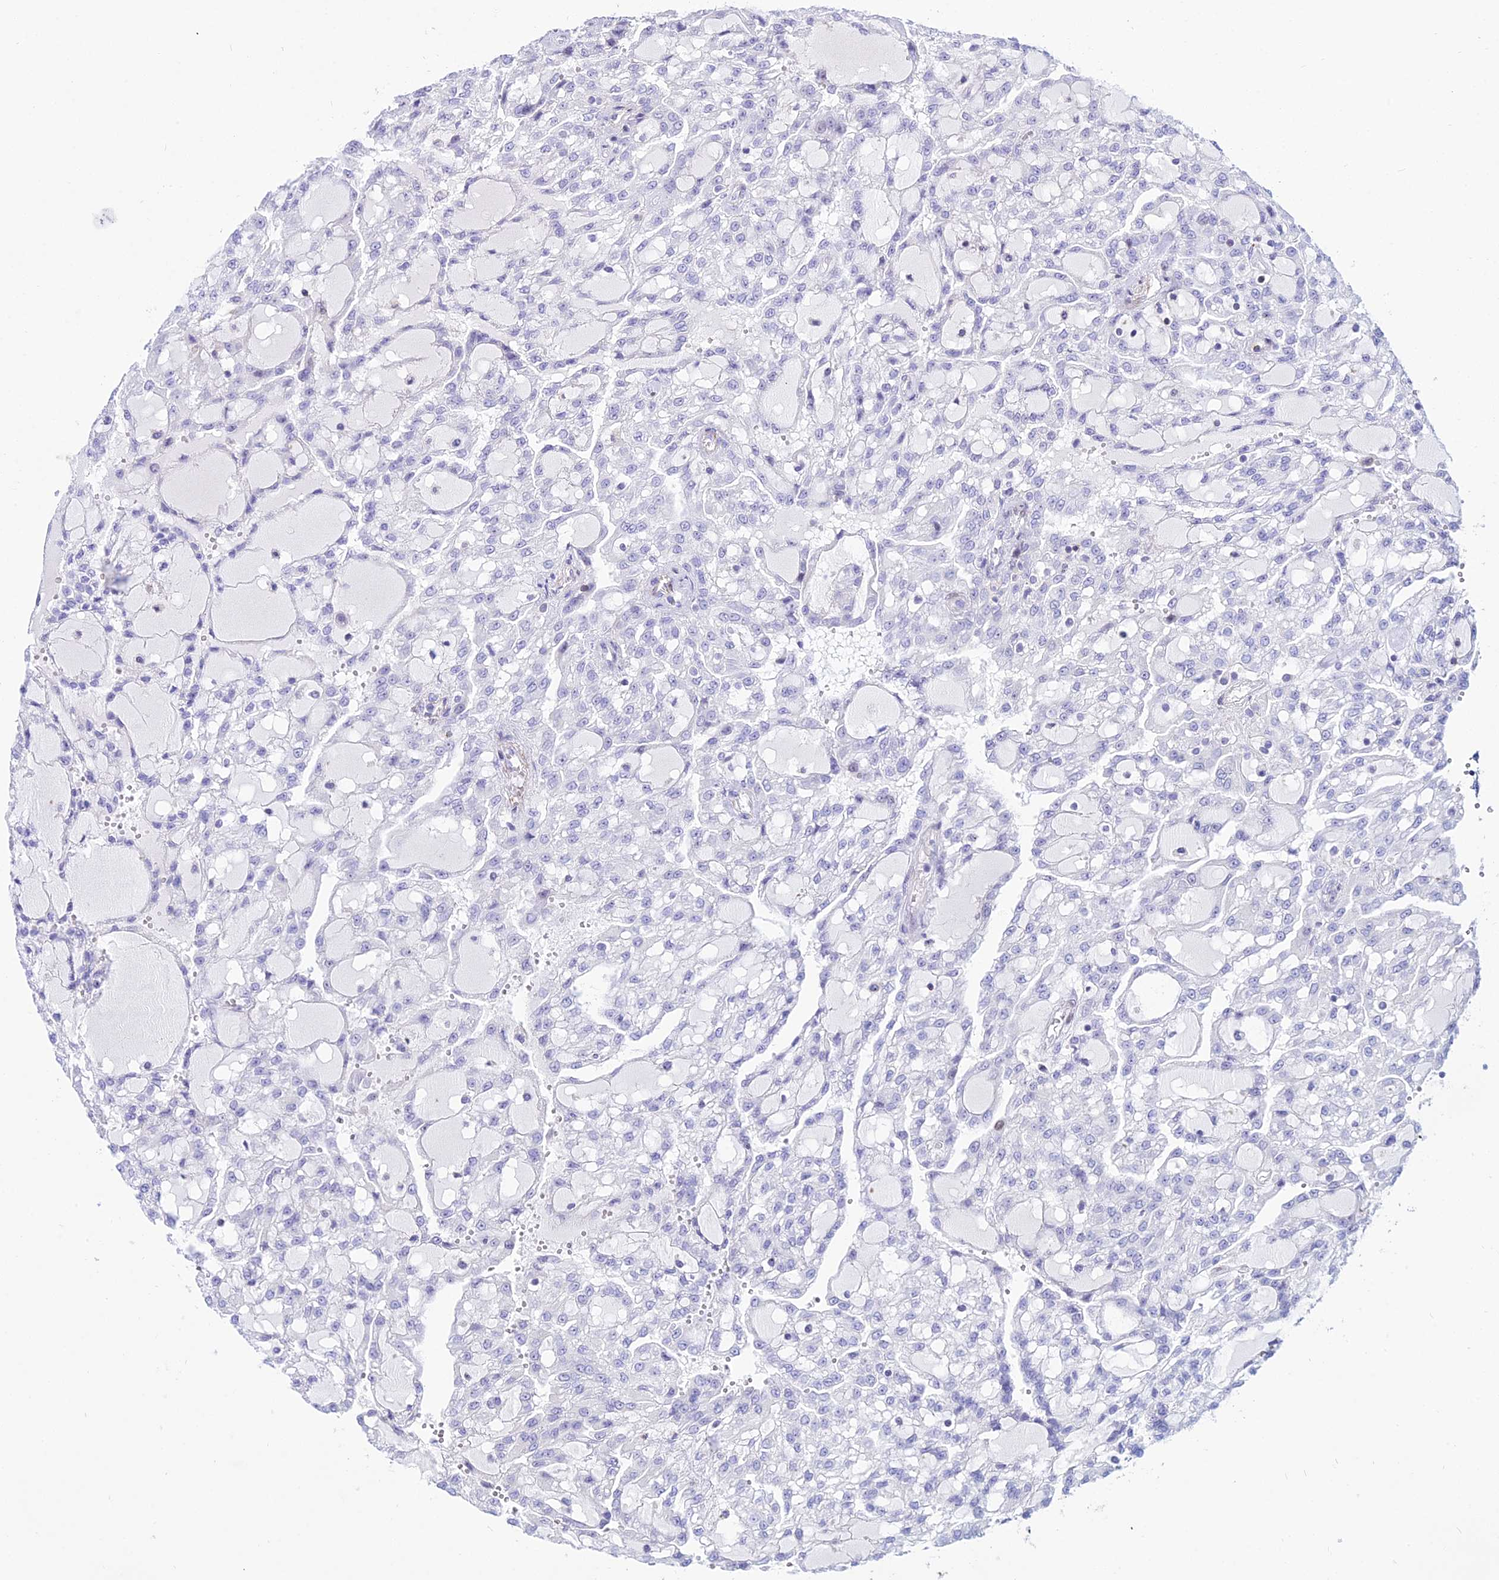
{"staining": {"intensity": "negative", "quantity": "none", "location": "none"}, "tissue": "renal cancer", "cell_type": "Tumor cells", "image_type": "cancer", "snomed": [{"axis": "morphology", "description": "Adenocarcinoma, NOS"}, {"axis": "topography", "description": "Kidney"}], "caption": "IHC histopathology image of renal adenocarcinoma stained for a protein (brown), which shows no positivity in tumor cells.", "gene": "DLX1", "patient": {"sex": "male", "age": 63}}